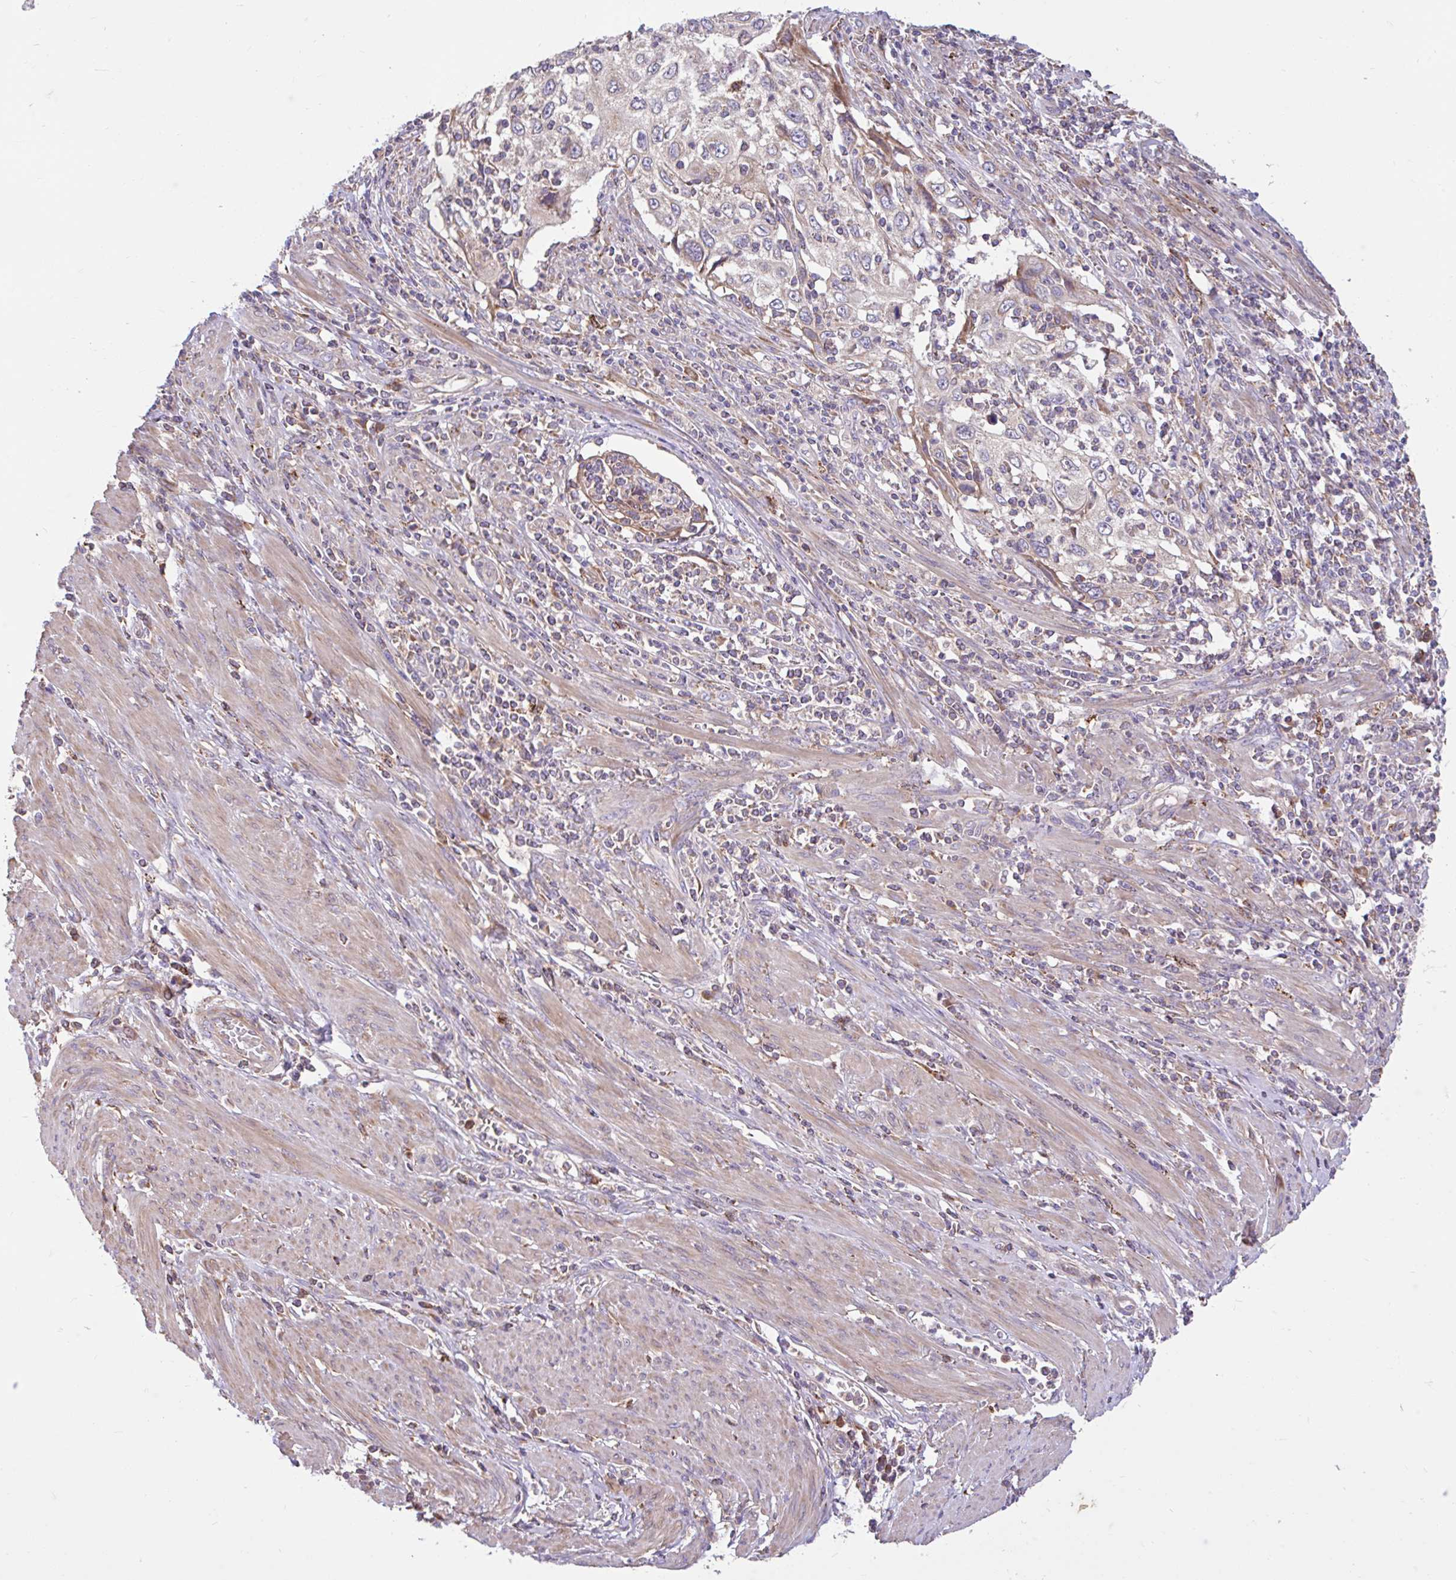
{"staining": {"intensity": "weak", "quantity": "<25%", "location": "cytoplasmic/membranous"}, "tissue": "cervical cancer", "cell_type": "Tumor cells", "image_type": "cancer", "snomed": [{"axis": "morphology", "description": "Squamous cell carcinoma, NOS"}, {"axis": "topography", "description": "Cervix"}], "caption": "Histopathology image shows no significant protein expression in tumor cells of cervical squamous cell carcinoma. Nuclei are stained in blue.", "gene": "RALBP1", "patient": {"sex": "female", "age": 70}}